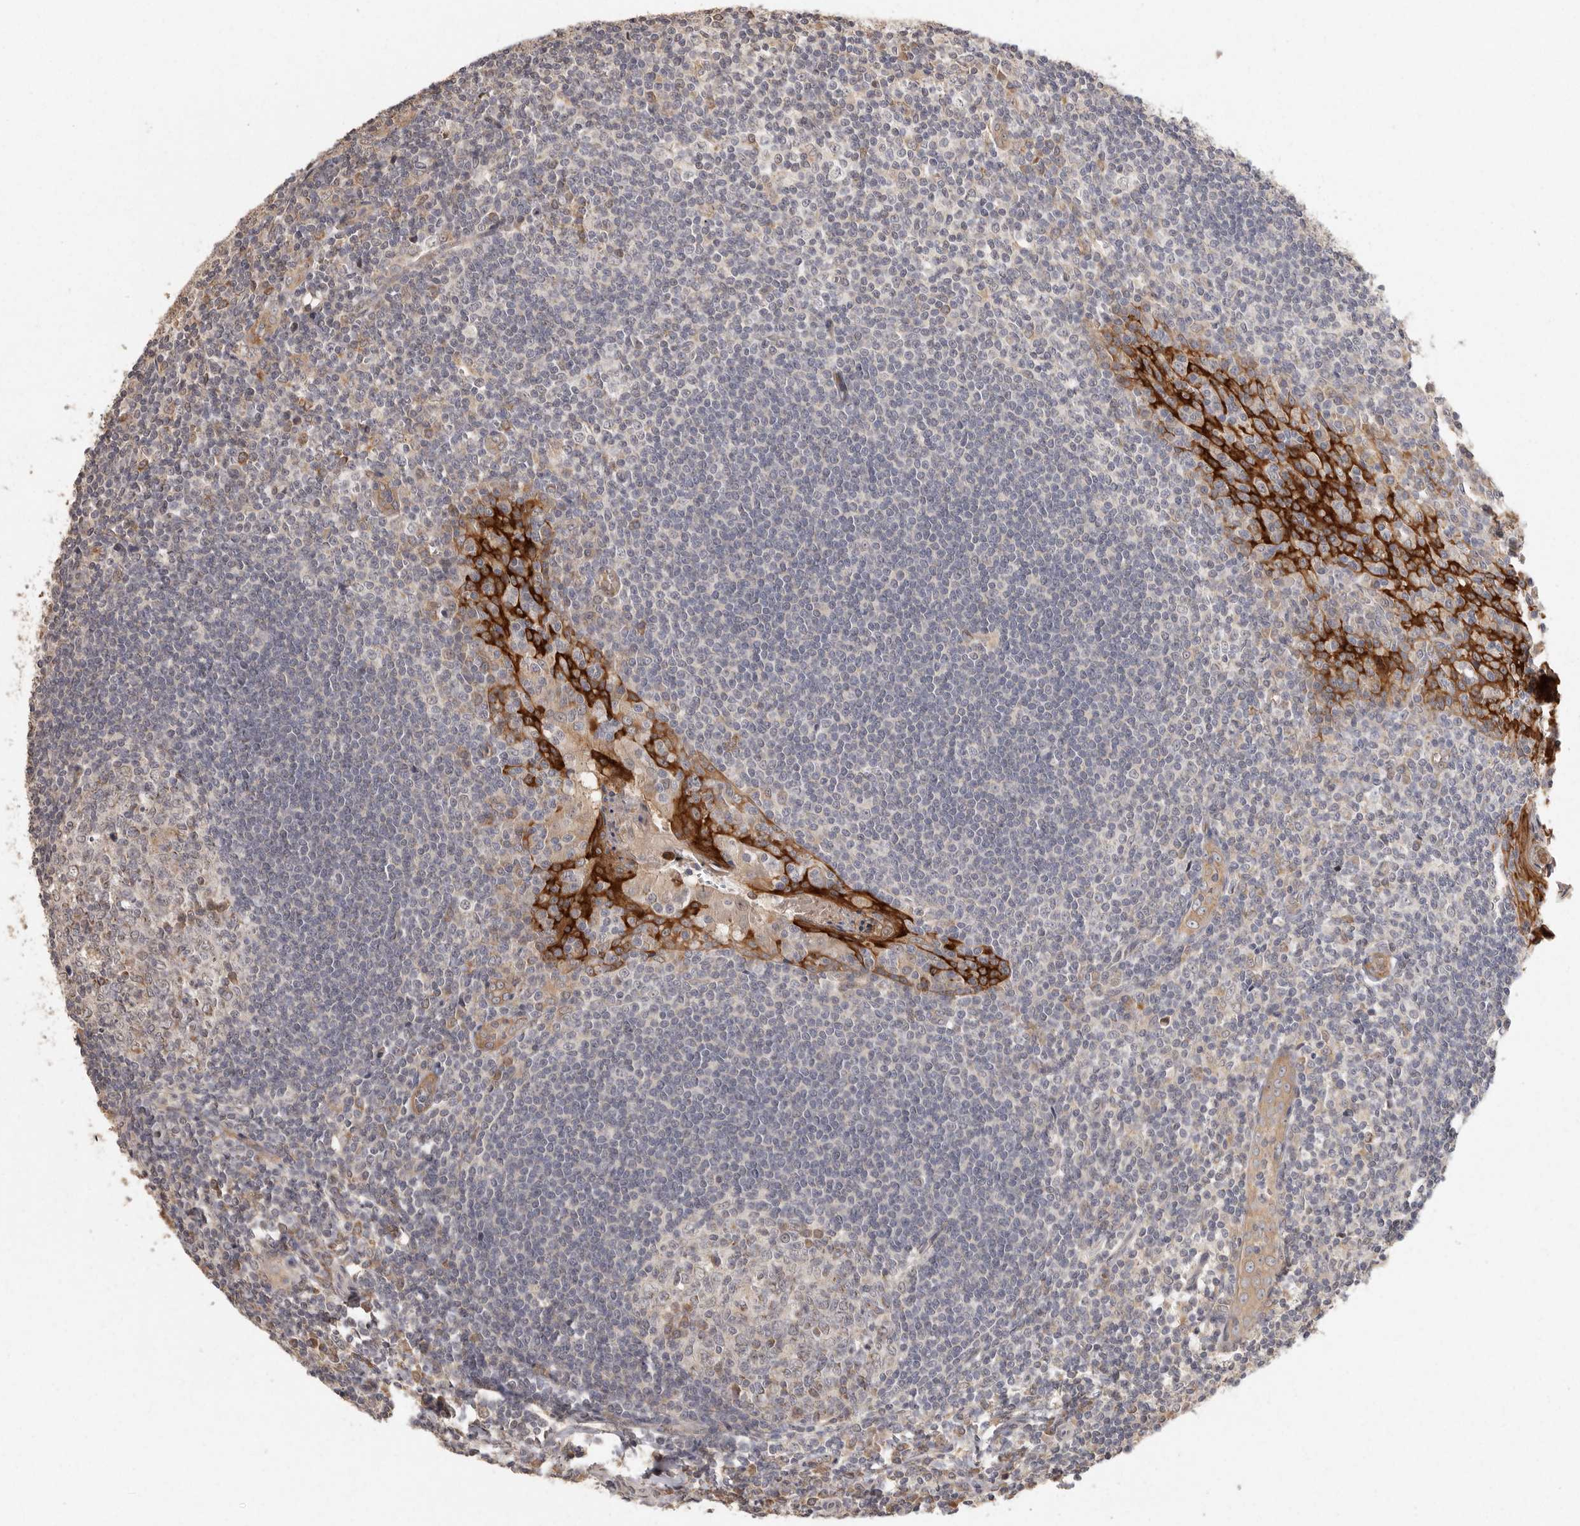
{"staining": {"intensity": "weak", "quantity": "<25%", "location": "cytoplasmic/membranous"}, "tissue": "tonsil", "cell_type": "Germinal center cells", "image_type": "normal", "snomed": [{"axis": "morphology", "description": "Normal tissue, NOS"}, {"axis": "topography", "description": "Tonsil"}], "caption": "High power microscopy image of an IHC photomicrograph of benign tonsil, revealing no significant positivity in germinal center cells.", "gene": "BAIAP2", "patient": {"sex": "male", "age": 27}}